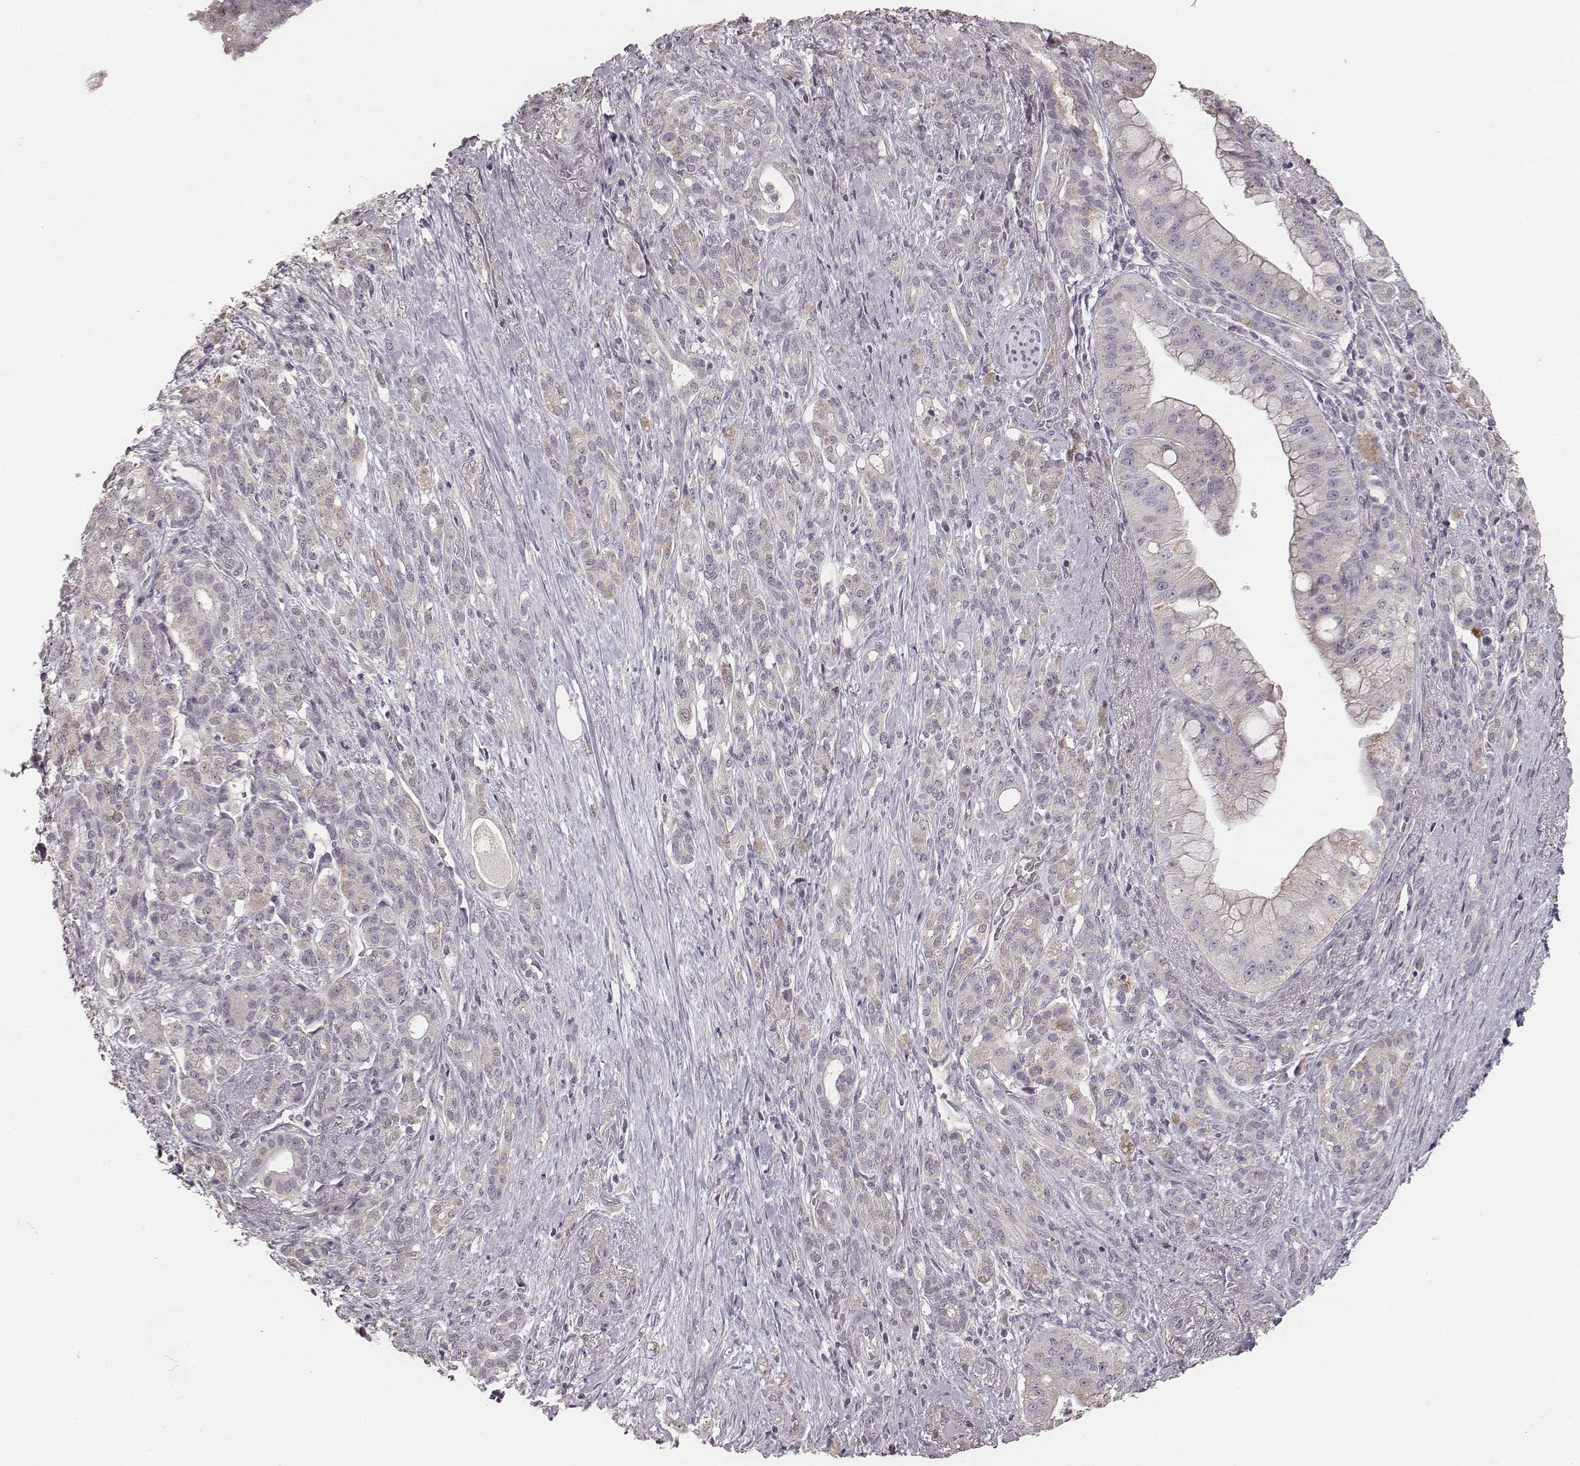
{"staining": {"intensity": "negative", "quantity": "none", "location": "none"}, "tissue": "pancreatic cancer", "cell_type": "Tumor cells", "image_type": "cancer", "snomed": [{"axis": "morphology", "description": "Normal tissue, NOS"}, {"axis": "morphology", "description": "Inflammation, NOS"}, {"axis": "morphology", "description": "Adenocarcinoma, NOS"}, {"axis": "topography", "description": "Pancreas"}], "caption": "IHC of human pancreatic adenocarcinoma exhibits no staining in tumor cells.", "gene": "SLC7A4", "patient": {"sex": "male", "age": 57}}